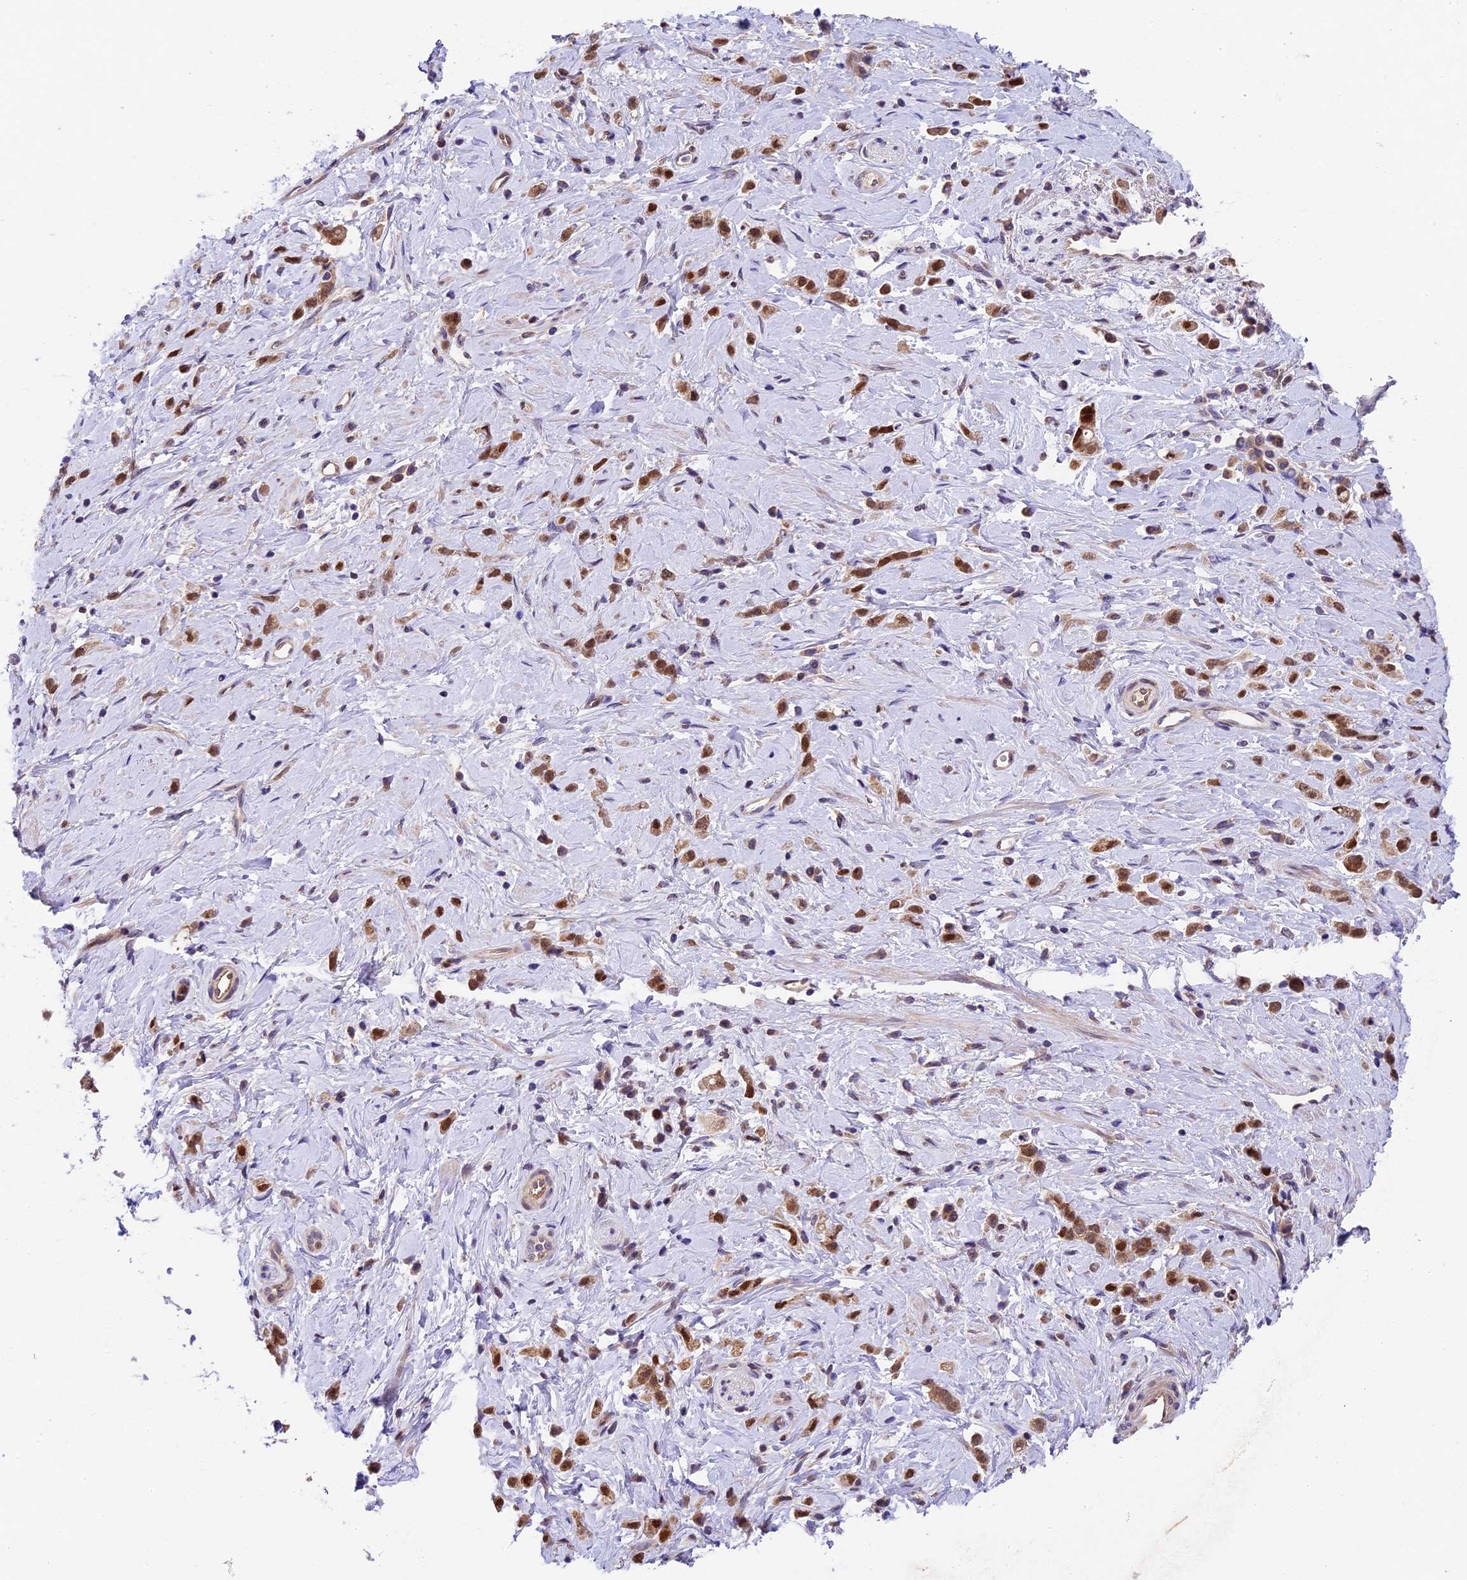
{"staining": {"intensity": "moderate", "quantity": ">75%", "location": "nuclear"}, "tissue": "stomach cancer", "cell_type": "Tumor cells", "image_type": "cancer", "snomed": [{"axis": "morphology", "description": "Adenocarcinoma, NOS"}, {"axis": "topography", "description": "Stomach"}], "caption": "Tumor cells show moderate nuclear expression in approximately >75% of cells in stomach adenocarcinoma. The staining is performed using DAB (3,3'-diaminobenzidine) brown chromogen to label protein expression. The nuclei are counter-stained blue using hematoxylin.", "gene": "CCSER1", "patient": {"sex": "female", "age": 60}}